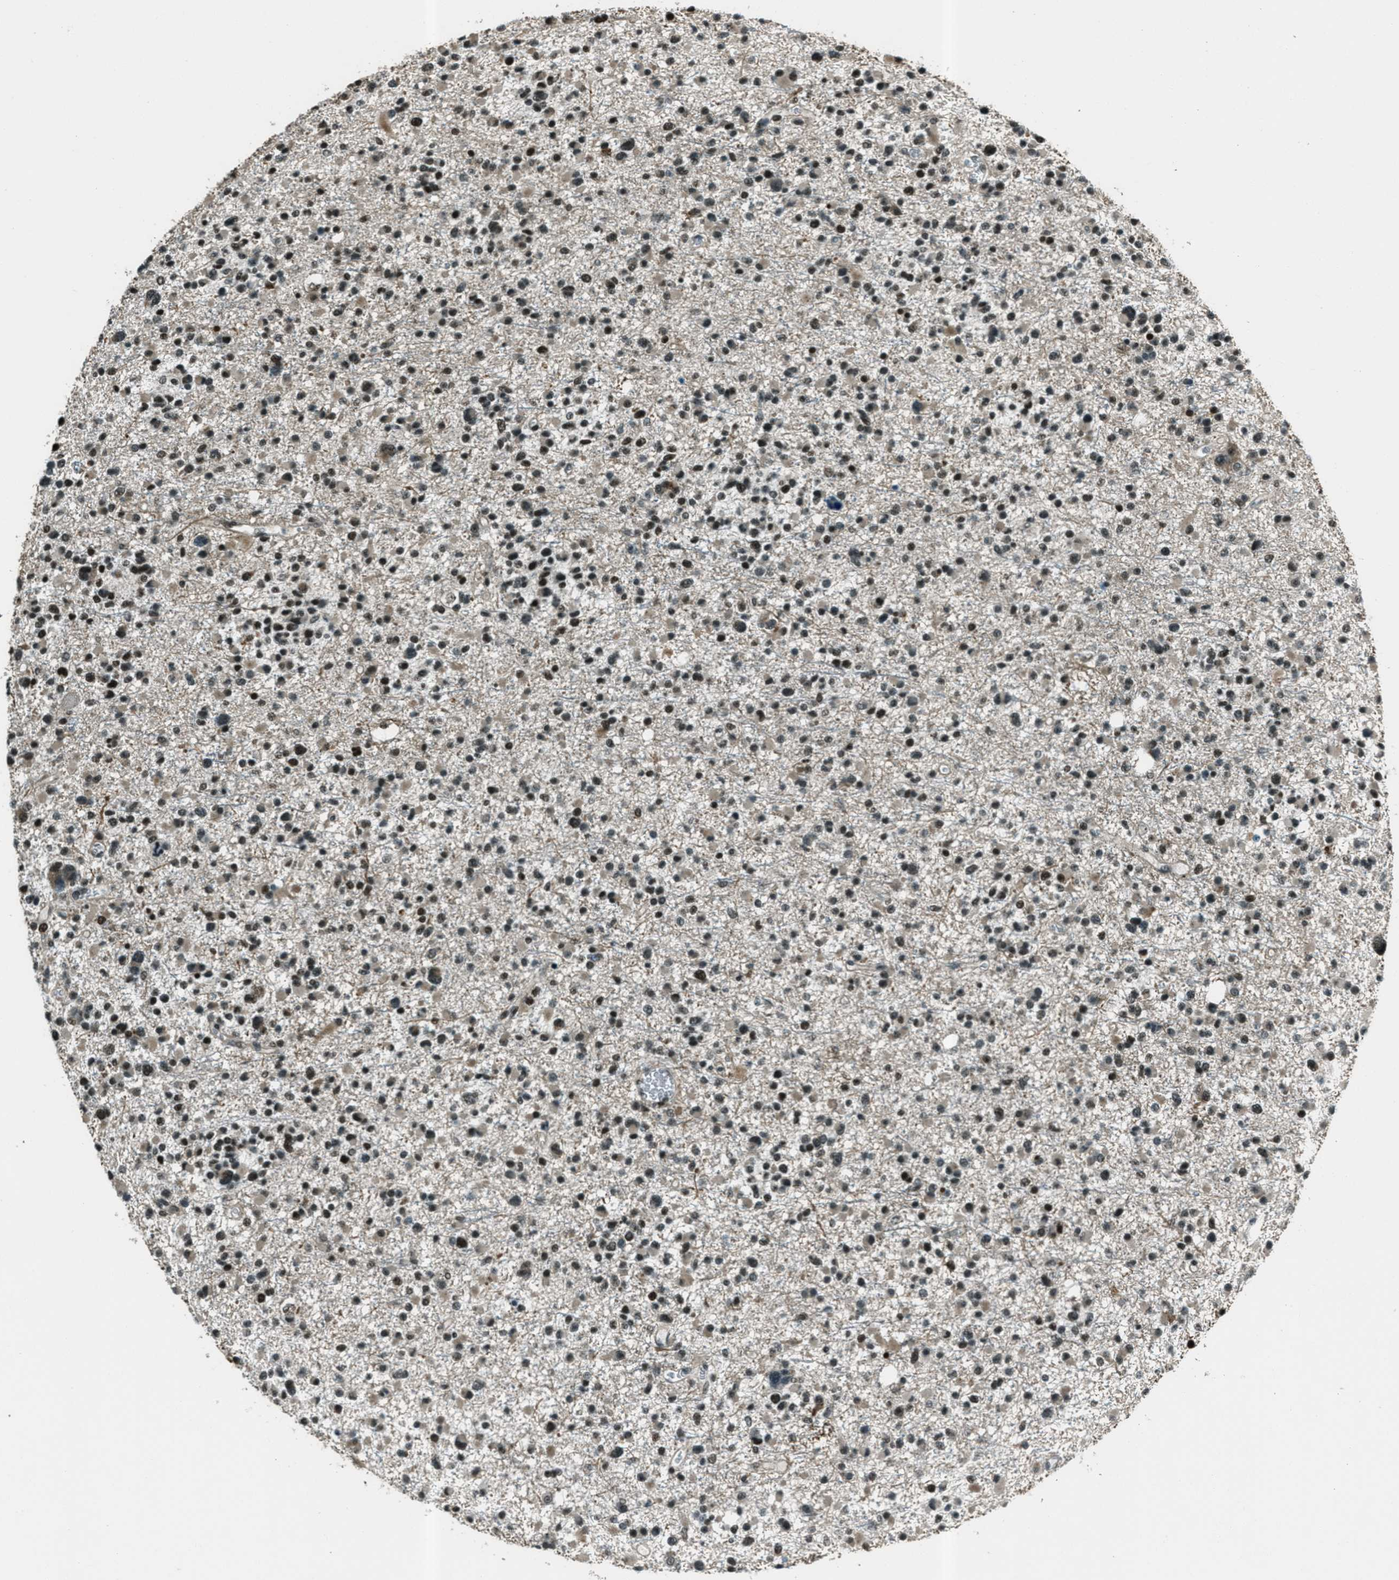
{"staining": {"intensity": "moderate", "quantity": ">75%", "location": "nuclear"}, "tissue": "glioma", "cell_type": "Tumor cells", "image_type": "cancer", "snomed": [{"axis": "morphology", "description": "Glioma, malignant, Low grade"}, {"axis": "topography", "description": "Brain"}], "caption": "Protein staining displays moderate nuclear positivity in about >75% of tumor cells in glioma.", "gene": "TARDBP", "patient": {"sex": "female", "age": 22}}